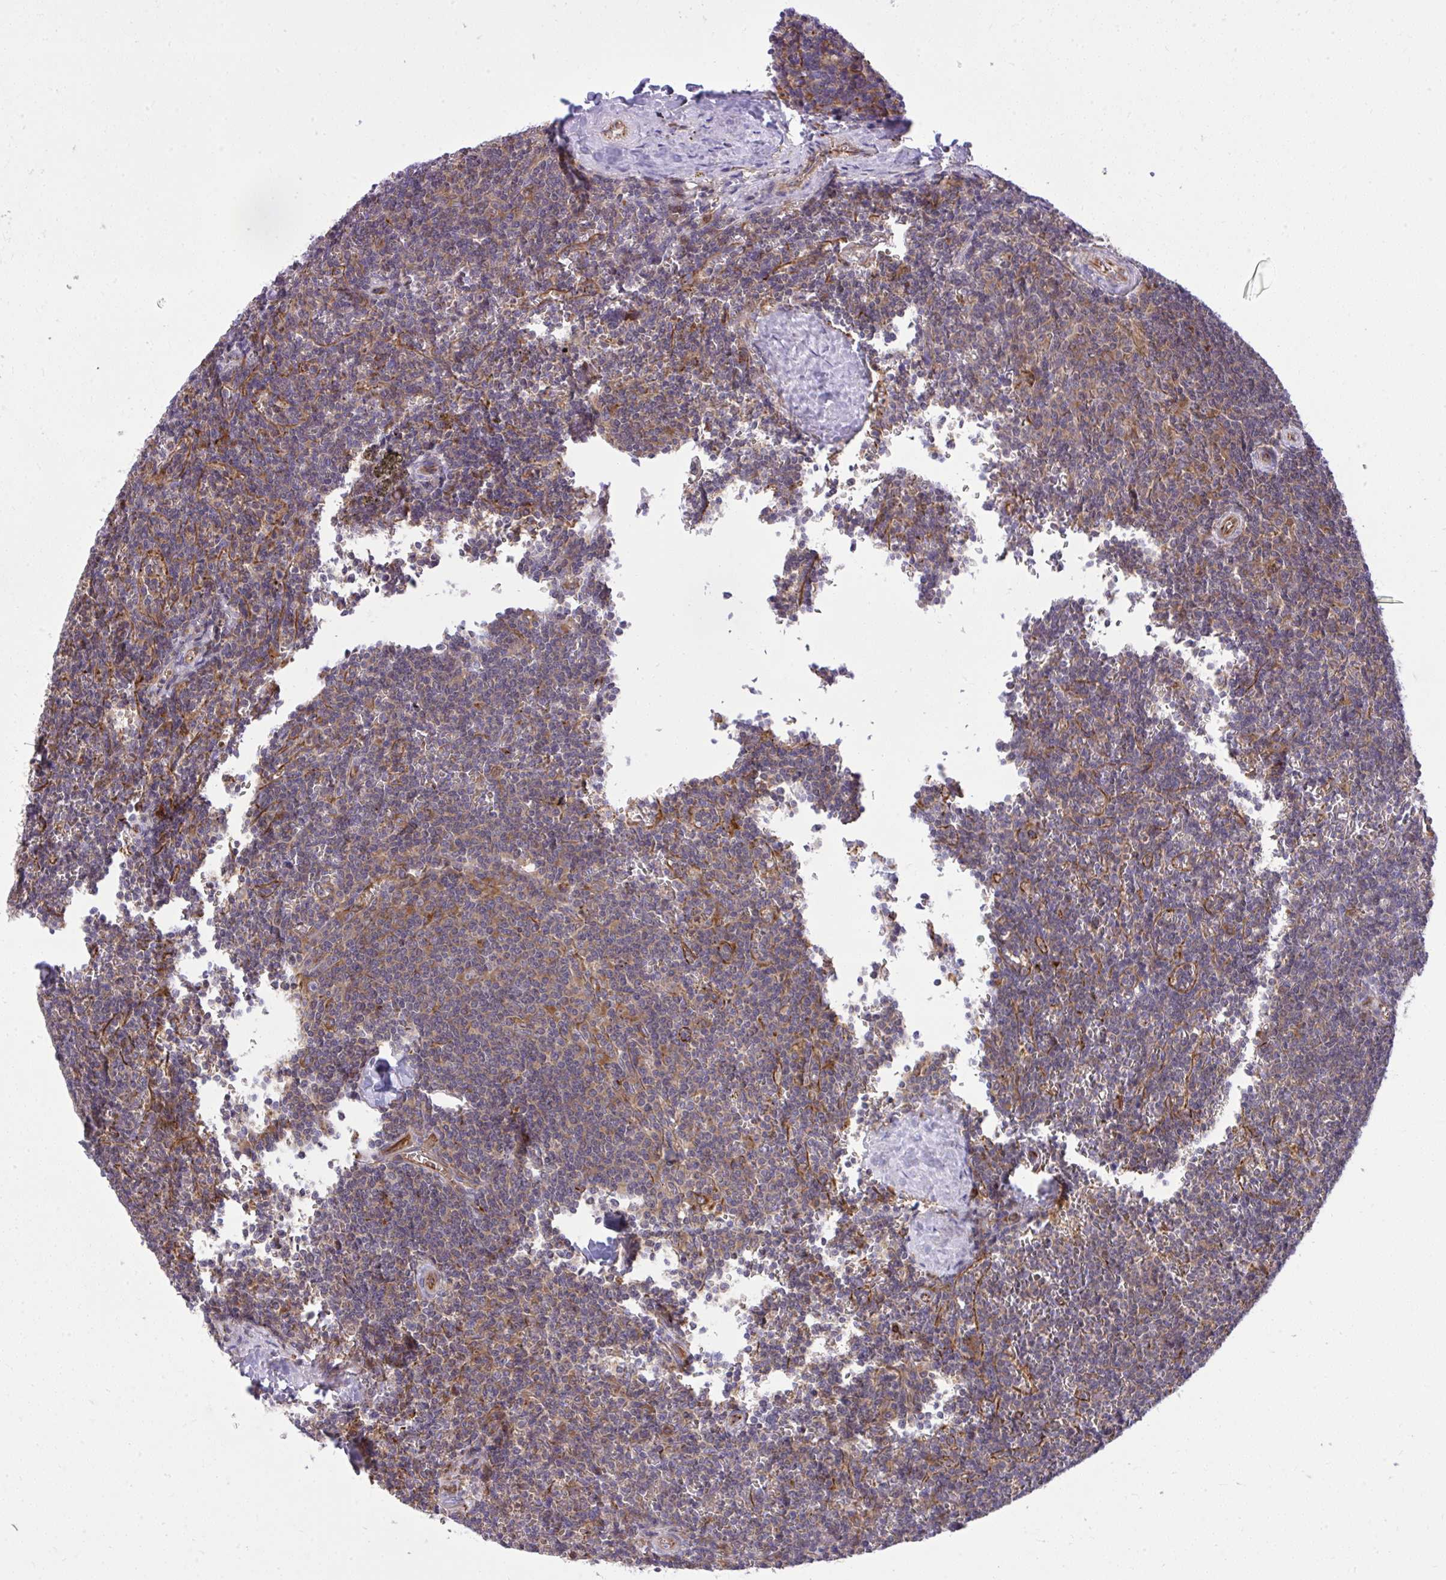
{"staining": {"intensity": "negative", "quantity": "none", "location": "none"}, "tissue": "lymphoma", "cell_type": "Tumor cells", "image_type": "cancer", "snomed": [{"axis": "morphology", "description": "Malignant lymphoma, non-Hodgkin's type, Low grade"}, {"axis": "topography", "description": "Spleen"}], "caption": "Malignant lymphoma, non-Hodgkin's type (low-grade) stained for a protein using immunohistochemistry (IHC) reveals no positivity tumor cells.", "gene": "PAIP2", "patient": {"sex": "male", "age": 78}}